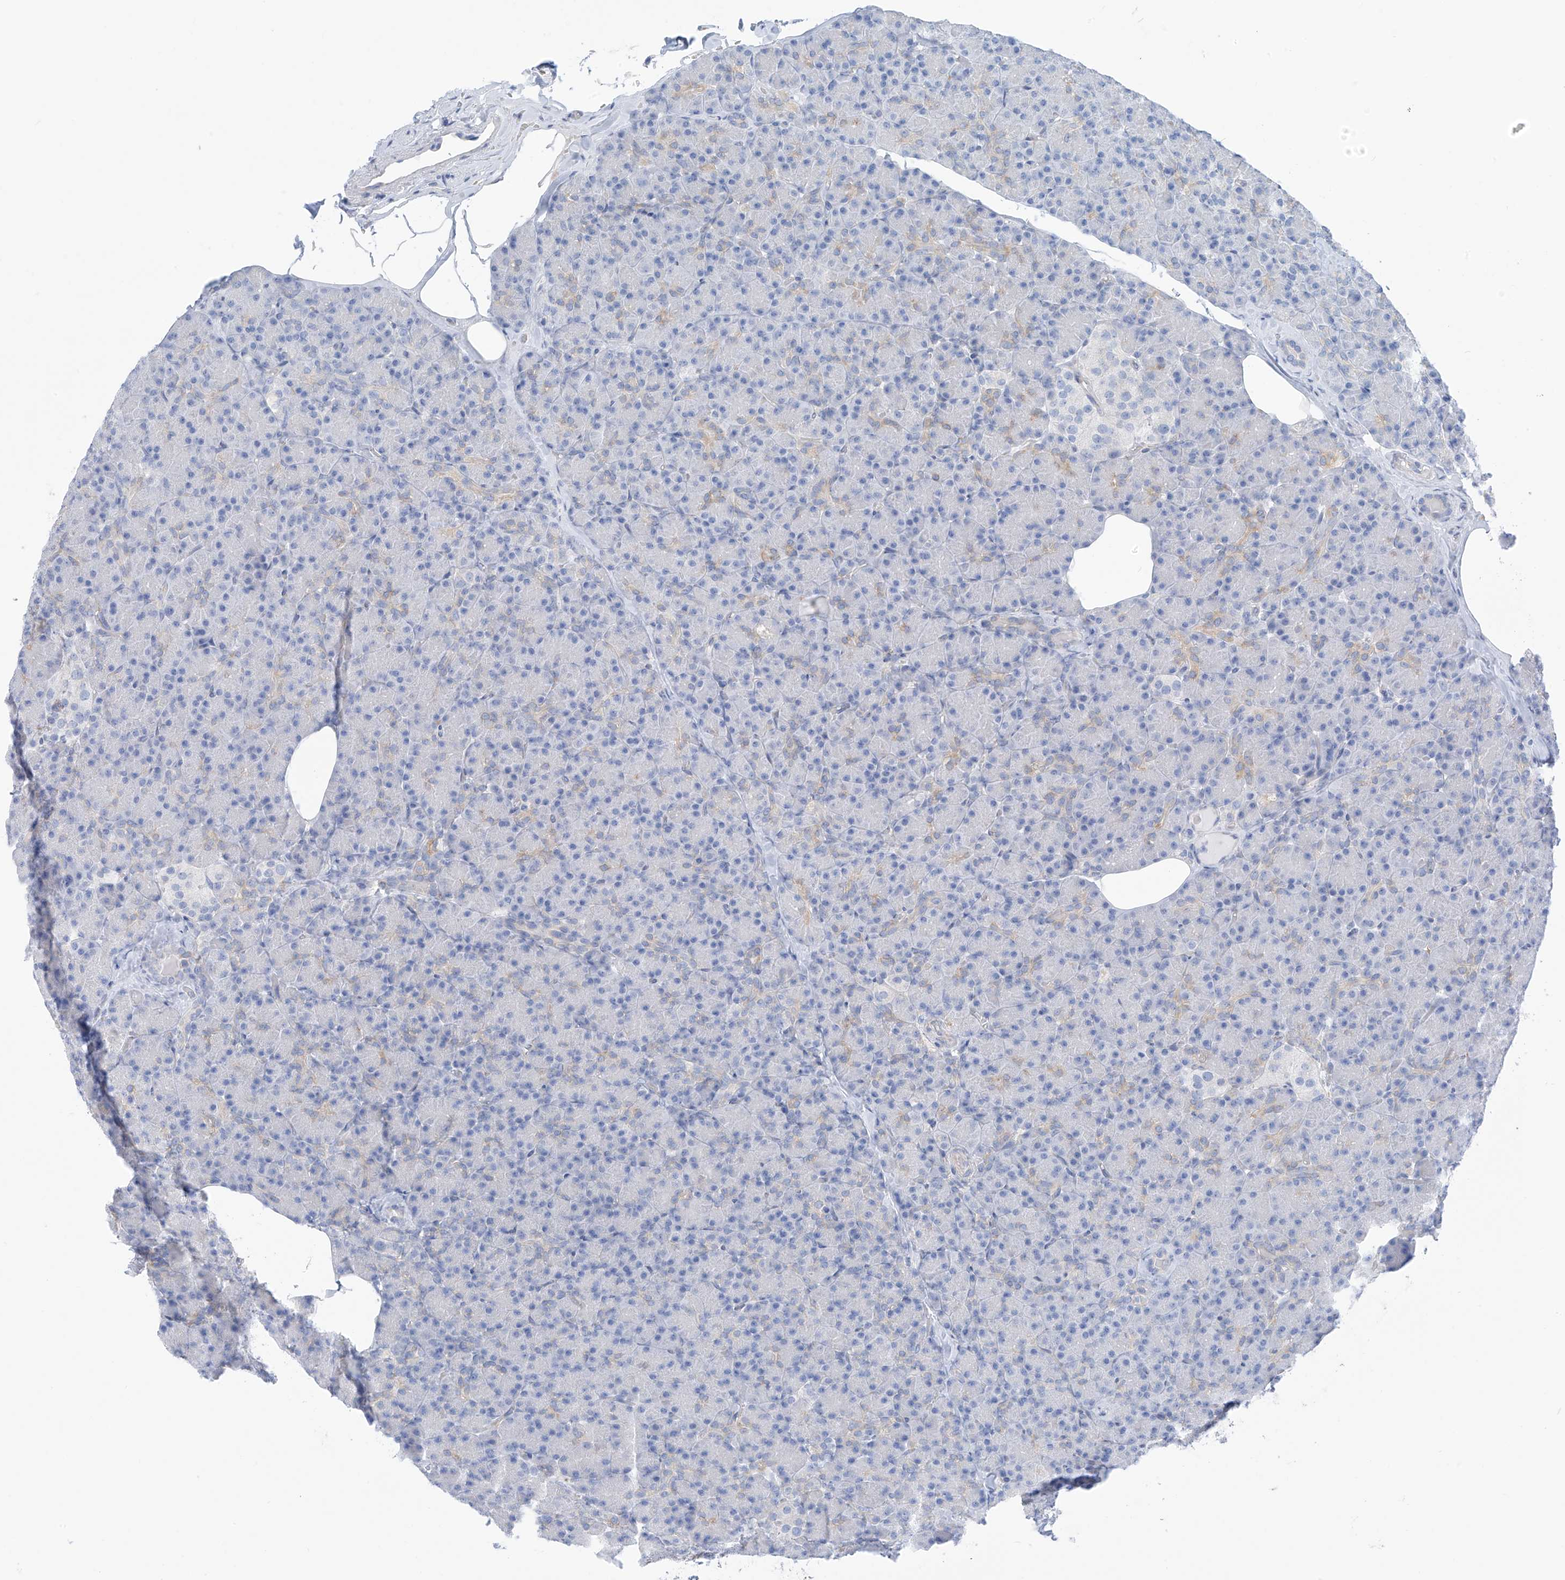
{"staining": {"intensity": "weak", "quantity": "<25%", "location": "cytoplasmic/membranous"}, "tissue": "pancreas", "cell_type": "Exocrine glandular cells", "image_type": "normal", "snomed": [{"axis": "morphology", "description": "Normal tissue, NOS"}, {"axis": "topography", "description": "Pancreas"}], "caption": "Immunohistochemistry photomicrograph of benign pancreas: pancreas stained with DAB (3,3'-diaminobenzidine) reveals no significant protein staining in exocrine glandular cells. (DAB immunohistochemistry with hematoxylin counter stain).", "gene": "RCN2", "patient": {"sex": "female", "age": 43}}